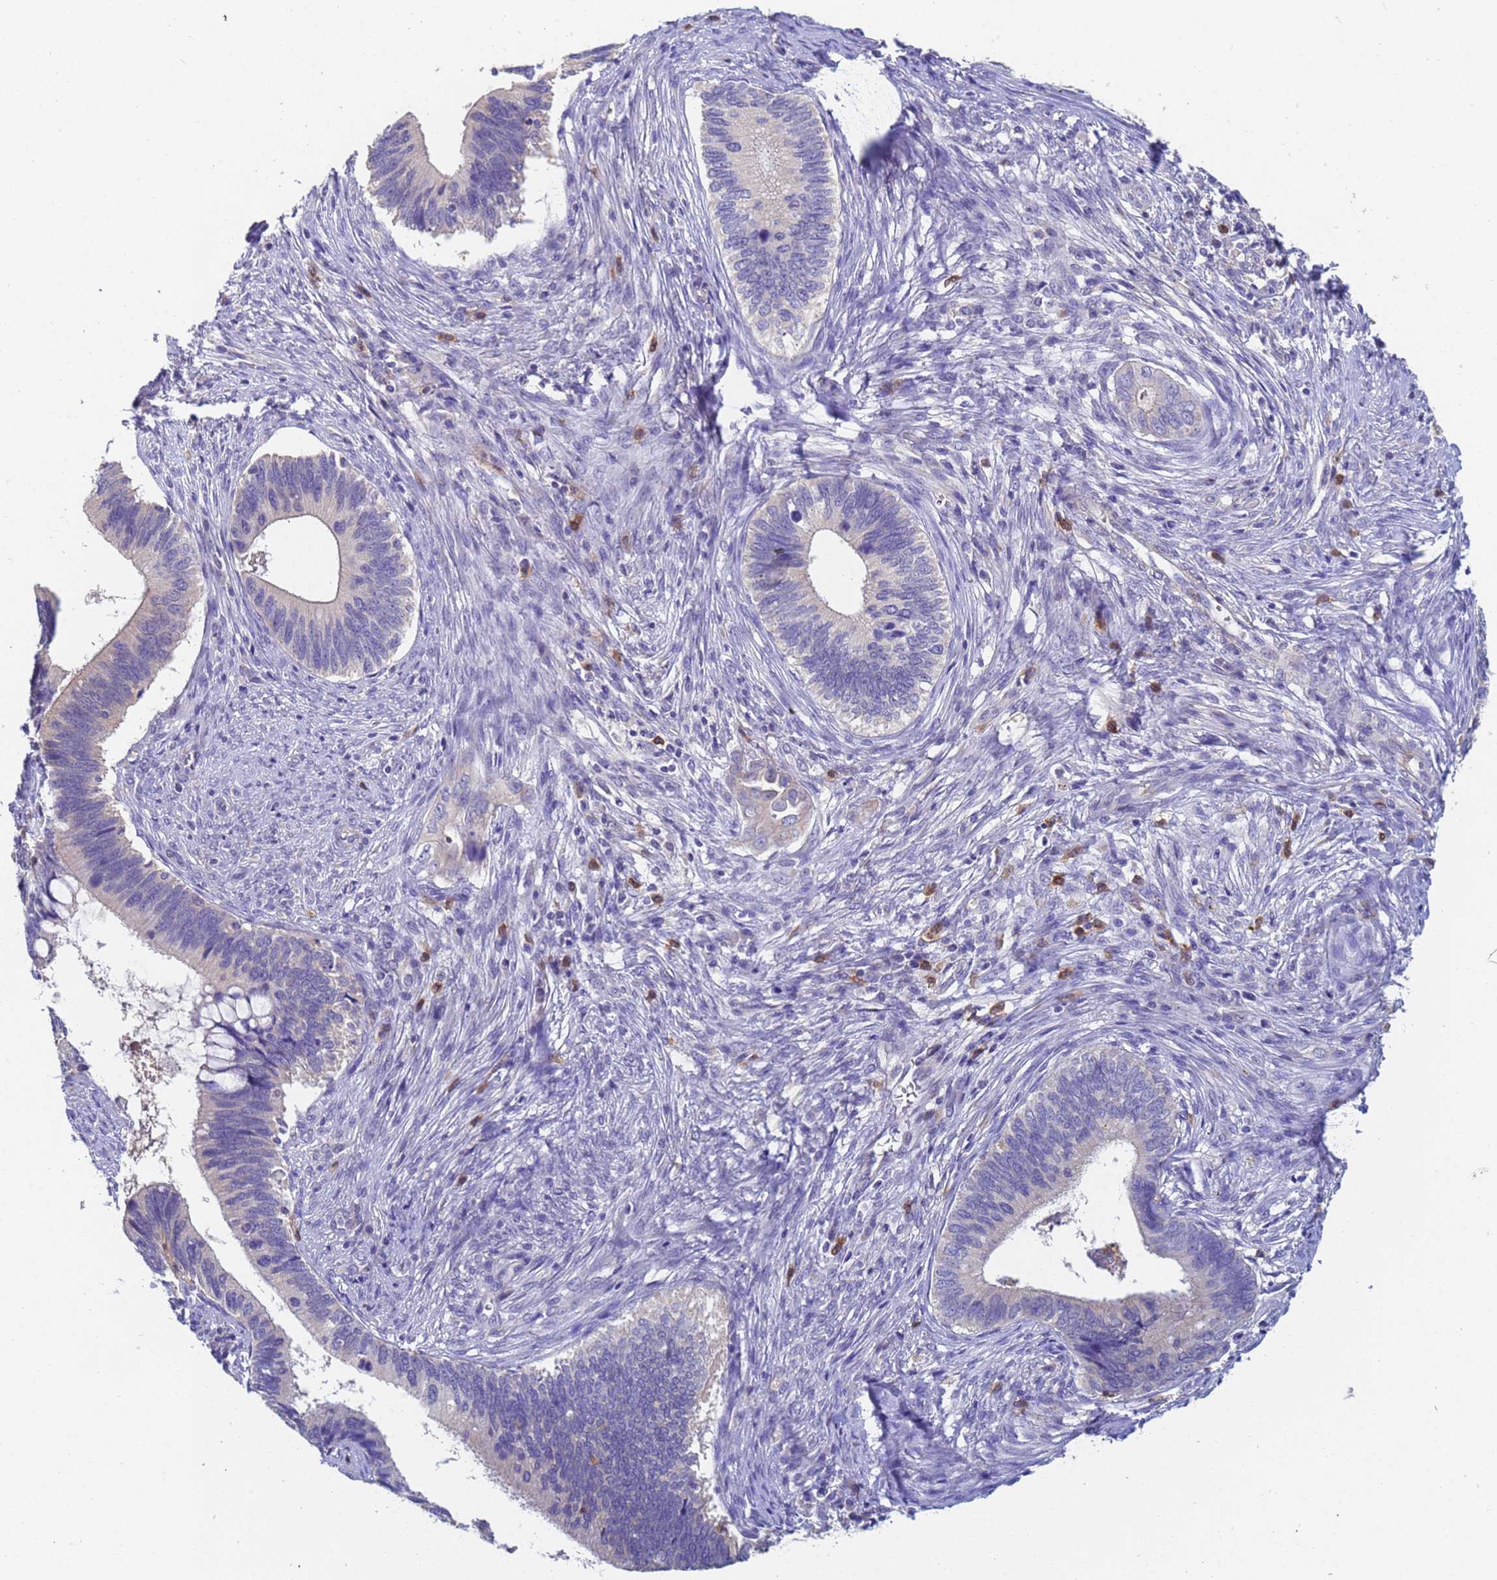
{"staining": {"intensity": "negative", "quantity": "none", "location": "none"}, "tissue": "cervical cancer", "cell_type": "Tumor cells", "image_type": "cancer", "snomed": [{"axis": "morphology", "description": "Adenocarcinoma, NOS"}, {"axis": "topography", "description": "Cervix"}], "caption": "There is no significant staining in tumor cells of cervical cancer (adenocarcinoma).", "gene": "TTLL11", "patient": {"sex": "female", "age": 42}}